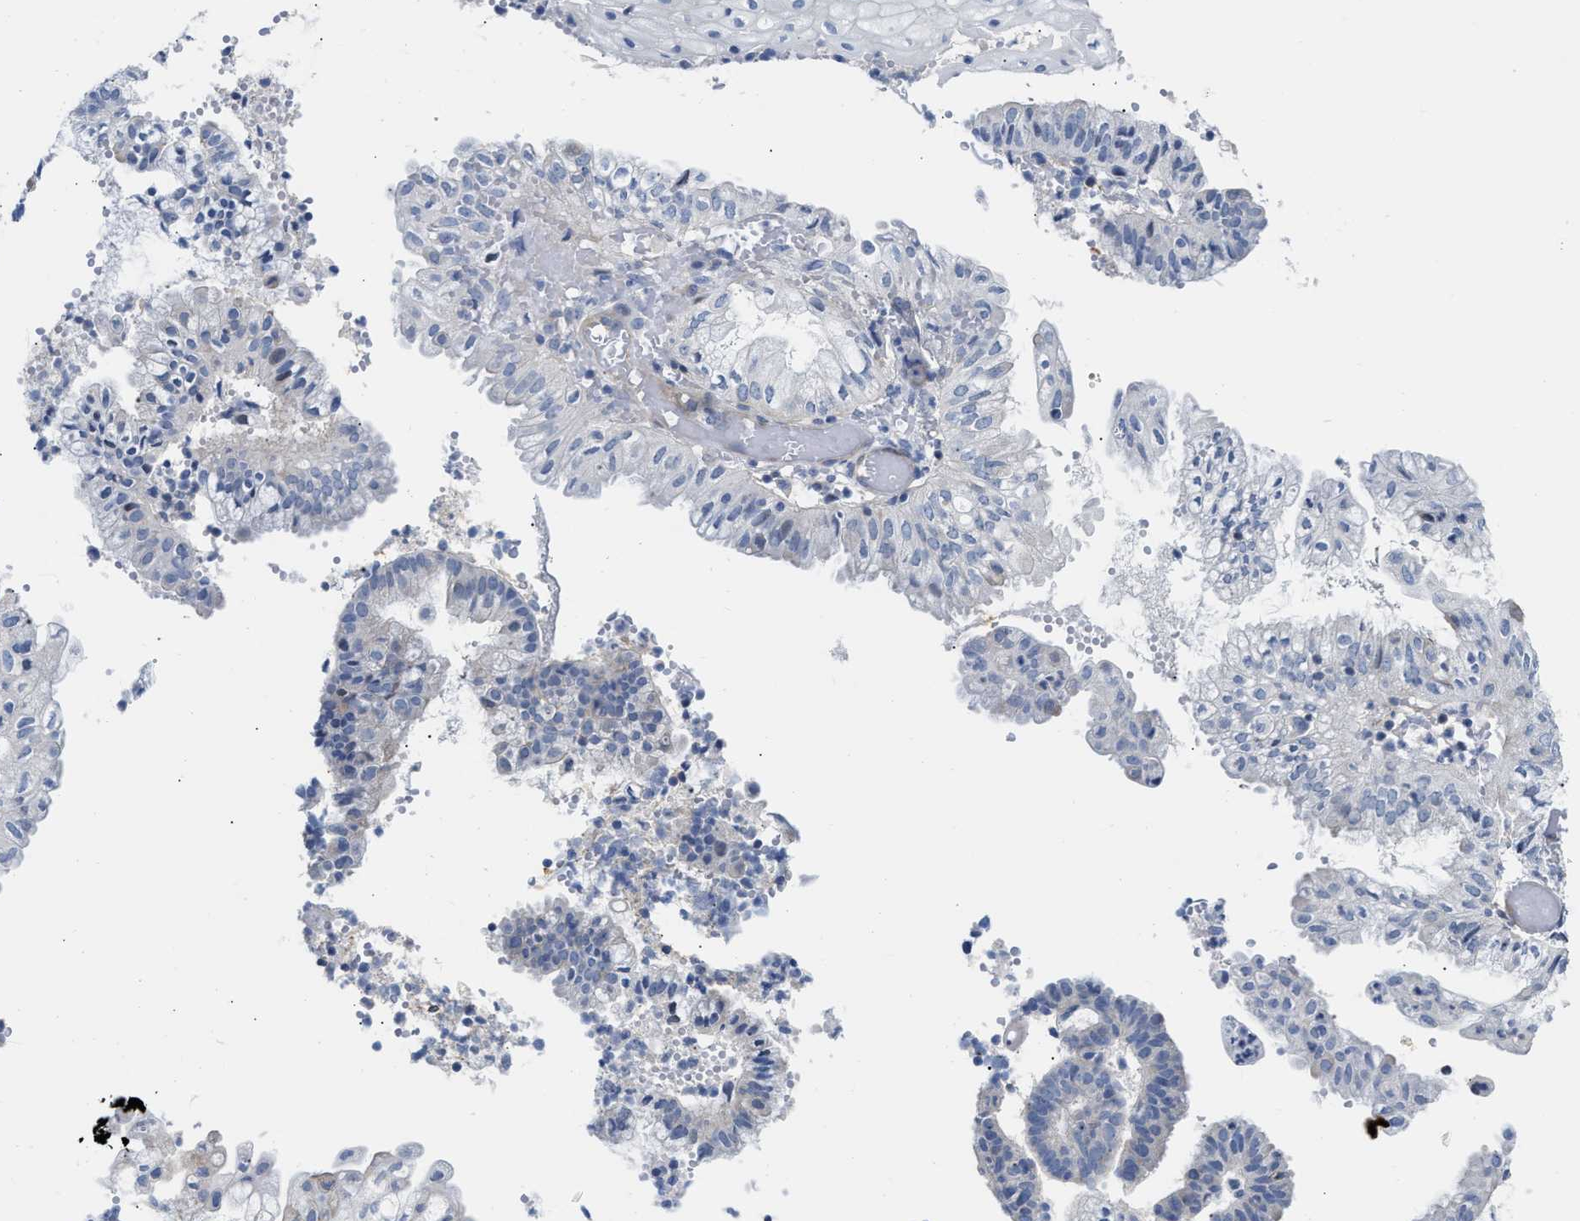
{"staining": {"intensity": "negative", "quantity": "none", "location": "none"}, "tissue": "endometrial cancer", "cell_type": "Tumor cells", "image_type": "cancer", "snomed": [{"axis": "morphology", "description": "Adenocarcinoma, NOS"}, {"axis": "topography", "description": "Endometrium"}], "caption": "Immunohistochemistry histopathology image of human adenocarcinoma (endometrial) stained for a protein (brown), which demonstrates no positivity in tumor cells.", "gene": "FHL1", "patient": {"sex": "female", "age": 55}}